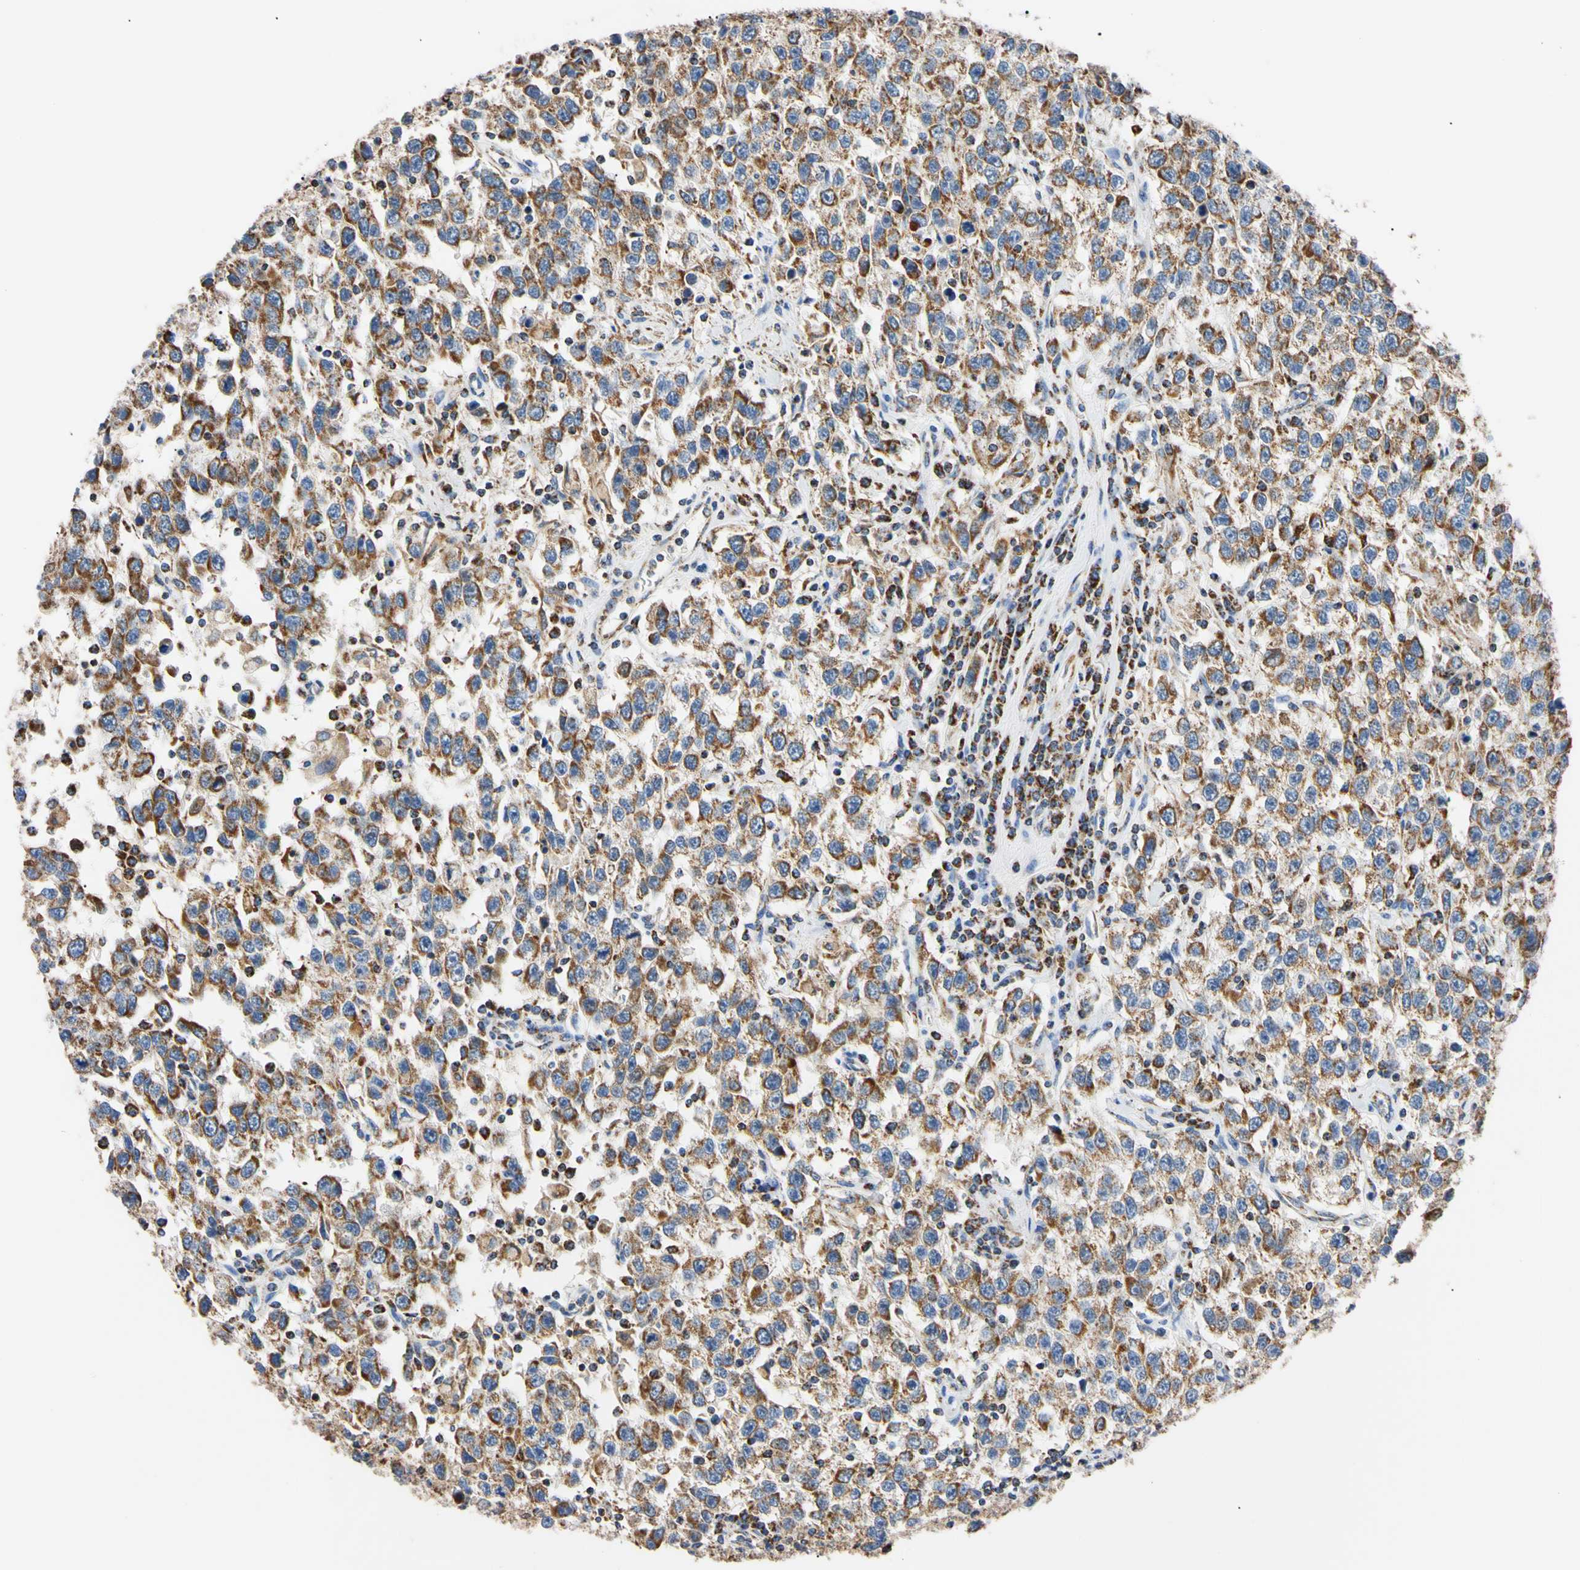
{"staining": {"intensity": "strong", "quantity": ">75%", "location": "cytoplasmic/membranous"}, "tissue": "testis cancer", "cell_type": "Tumor cells", "image_type": "cancer", "snomed": [{"axis": "morphology", "description": "Seminoma, NOS"}, {"axis": "topography", "description": "Testis"}], "caption": "Testis seminoma stained with immunohistochemistry (IHC) demonstrates strong cytoplasmic/membranous staining in approximately >75% of tumor cells.", "gene": "CLPP", "patient": {"sex": "male", "age": 41}}